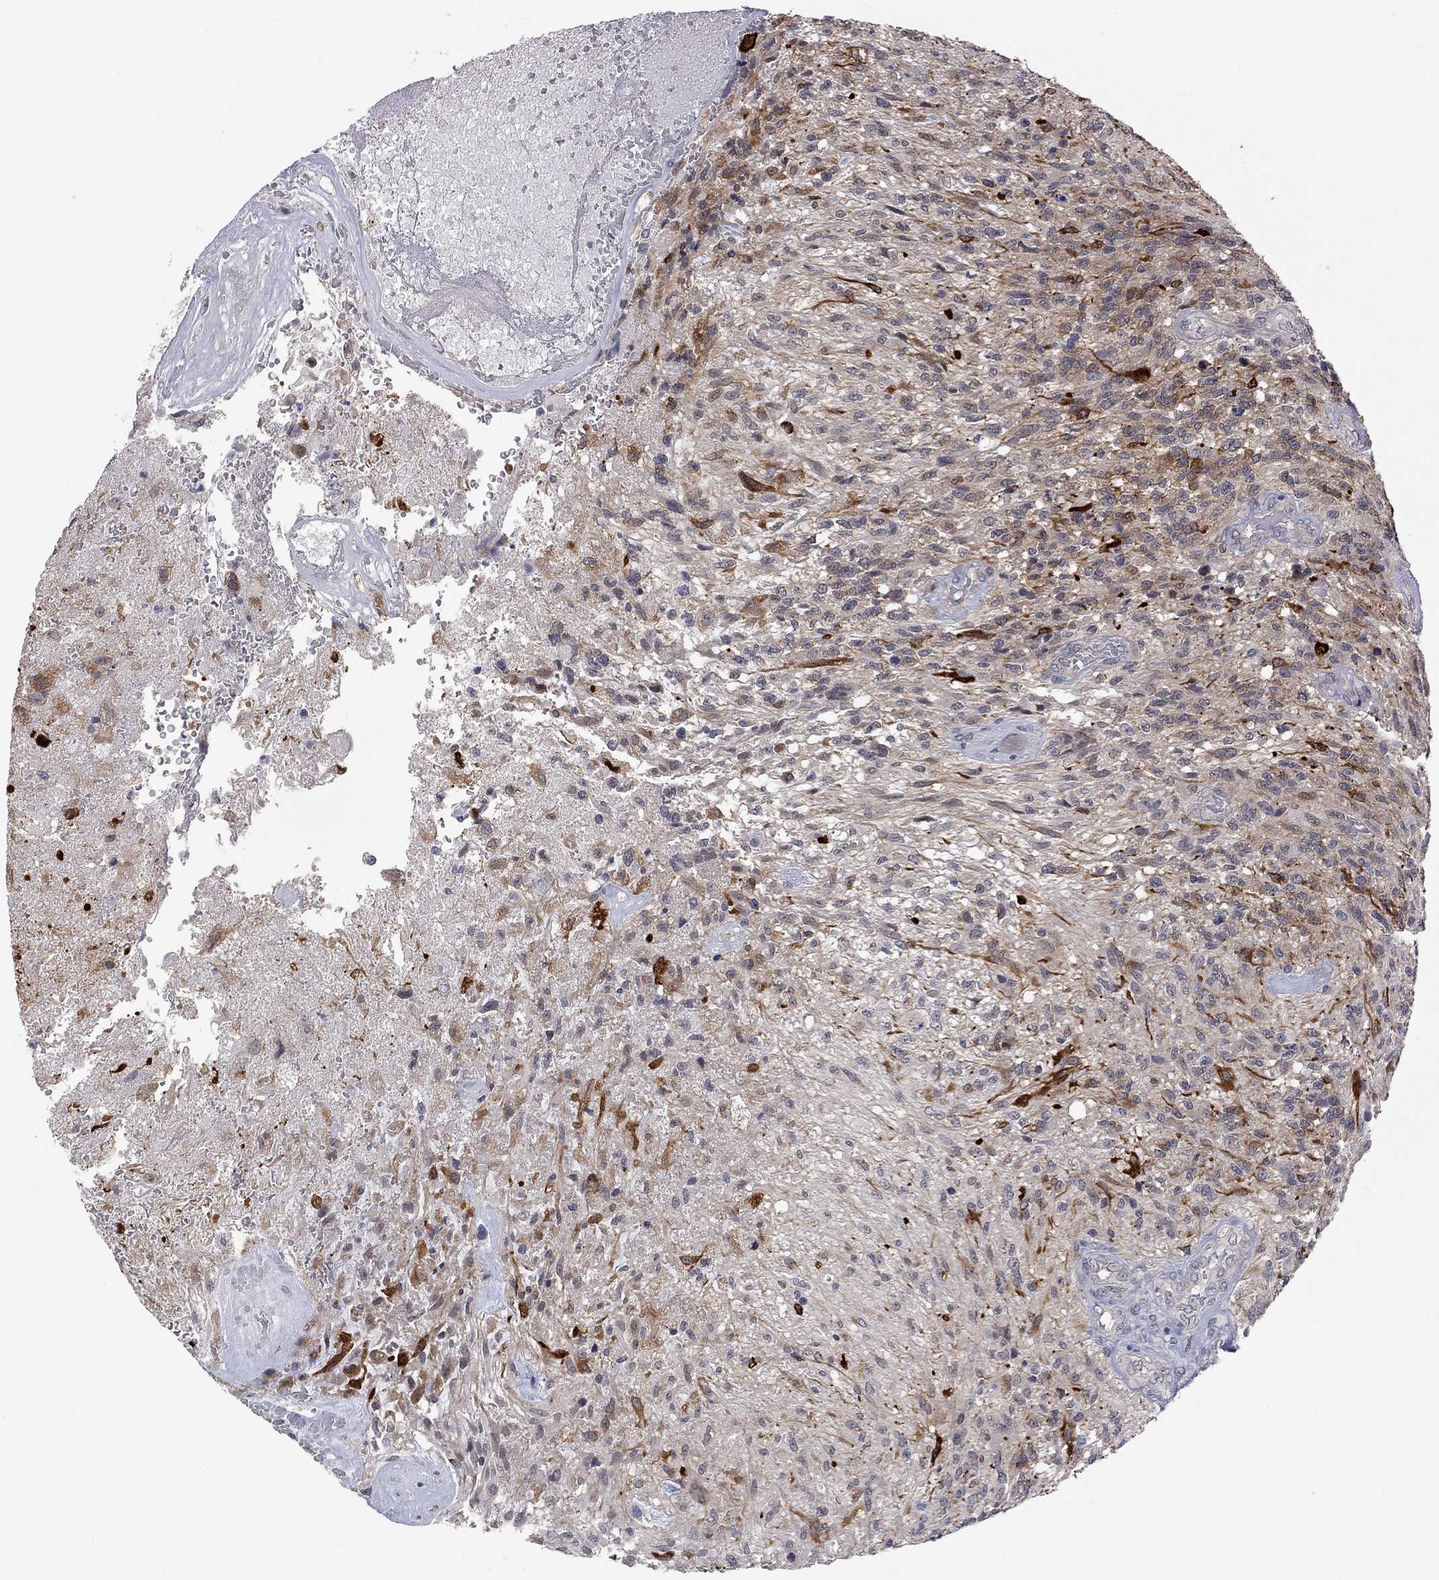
{"staining": {"intensity": "negative", "quantity": "none", "location": "none"}, "tissue": "glioma", "cell_type": "Tumor cells", "image_type": "cancer", "snomed": [{"axis": "morphology", "description": "Glioma, malignant, High grade"}, {"axis": "topography", "description": "Brain"}], "caption": "DAB (3,3'-diaminobenzidine) immunohistochemical staining of human malignant glioma (high-grade) reveals no significant staining in tumor cells.", "gene": "FABP12", "patient": {"sex": "male", "age": 56}}